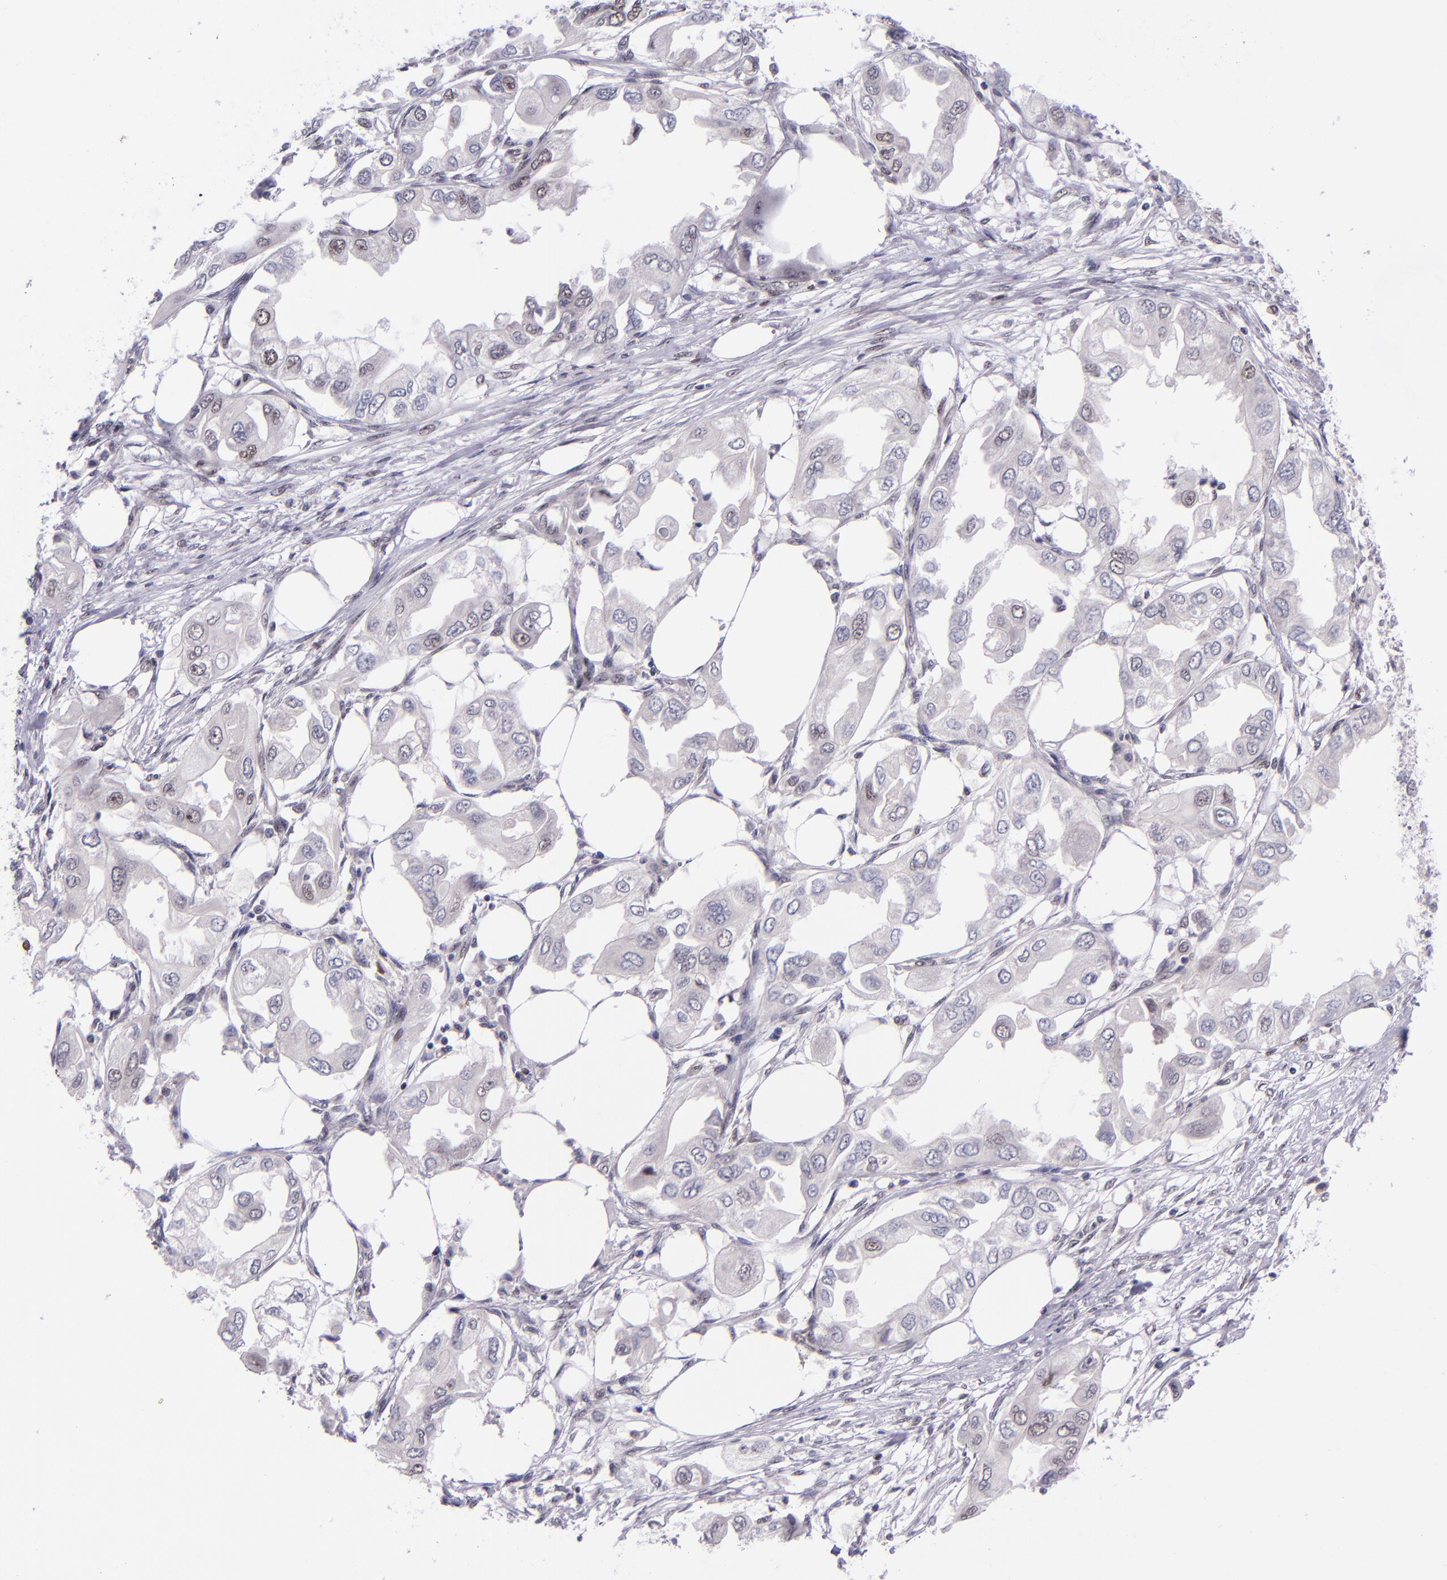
{"staining": {"intensity": "weak", "quantity": "25%-75%", "location": "nuclear"}, "tissue": "endometrial cancer", "cell_type": "Tumor cells", "image_type": "cancer", "snomed": [{"axis": "morphology", "description": "Adenocarcinoma, NOS"}, {"axis": "topography", "description": "Endometrium"}], "caption": "Tumor cells reveal low levels of weak nuclear expression in about 25%-75% of cells in endometrial adenocarcinoma.", "gene": "GPKOW", "patient": {"sex": "female", "age": 67}}